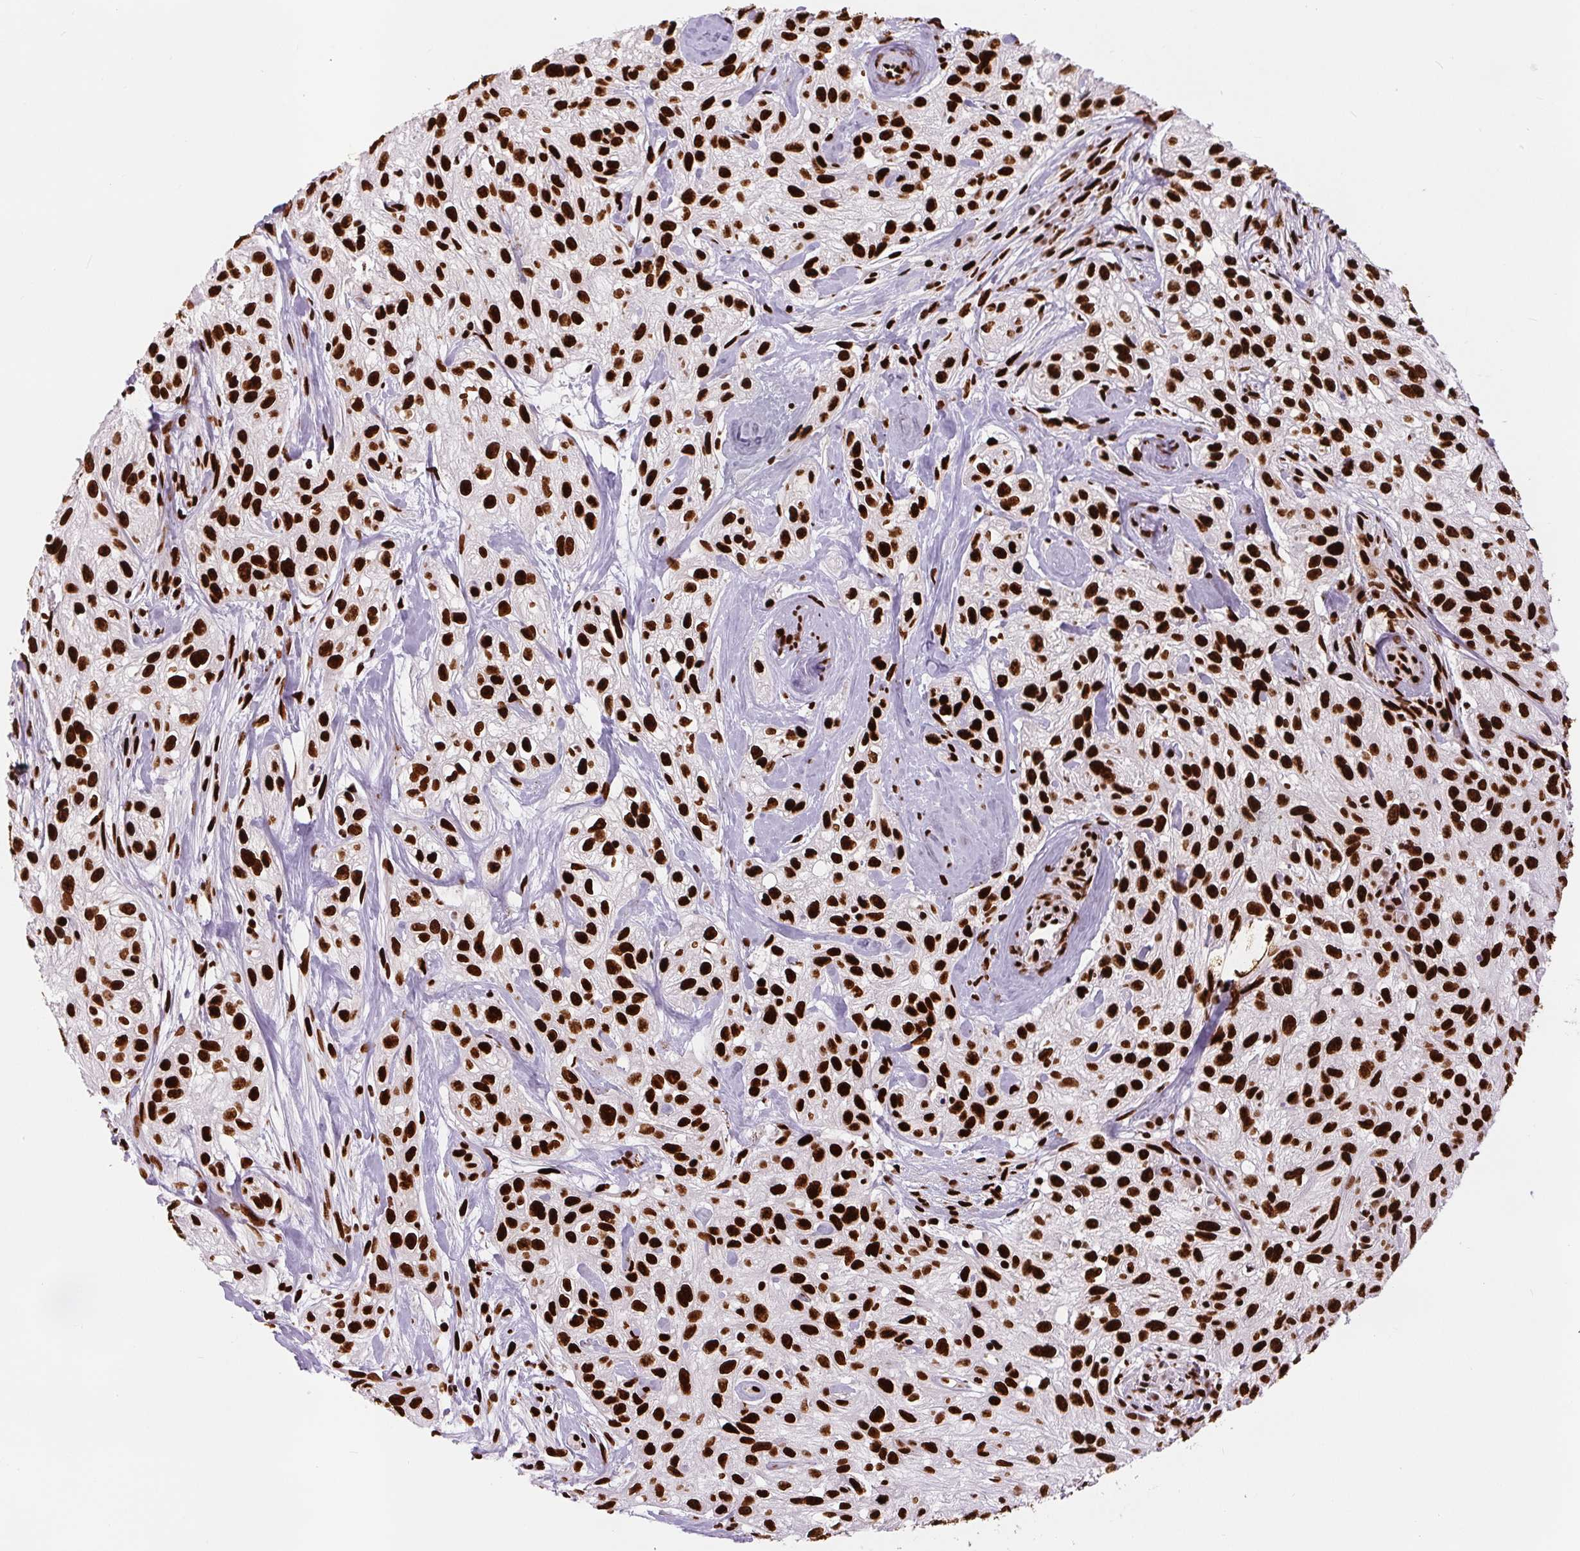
{"staining": {"intensity": "strong", "quantity": ">75%", "location": "nuclear"}, "tissue": "skin cancer", "cell_type": "Tumor cells", "image_type": "cancer", "snomed": [{"axis": "morphology", "description": "Squamous cell carcinoma, NOS"}, {"axis": "topography", "description": "Skin"}], "caption": "This micrograph exhibits immunohistochemistry staining of human skin squamous cell carcinoma, with high strong nuclear positivity in approximately >75% of tumor cells.", "gene": "FUS", "patient": {"sex": "male", "age": 82}}